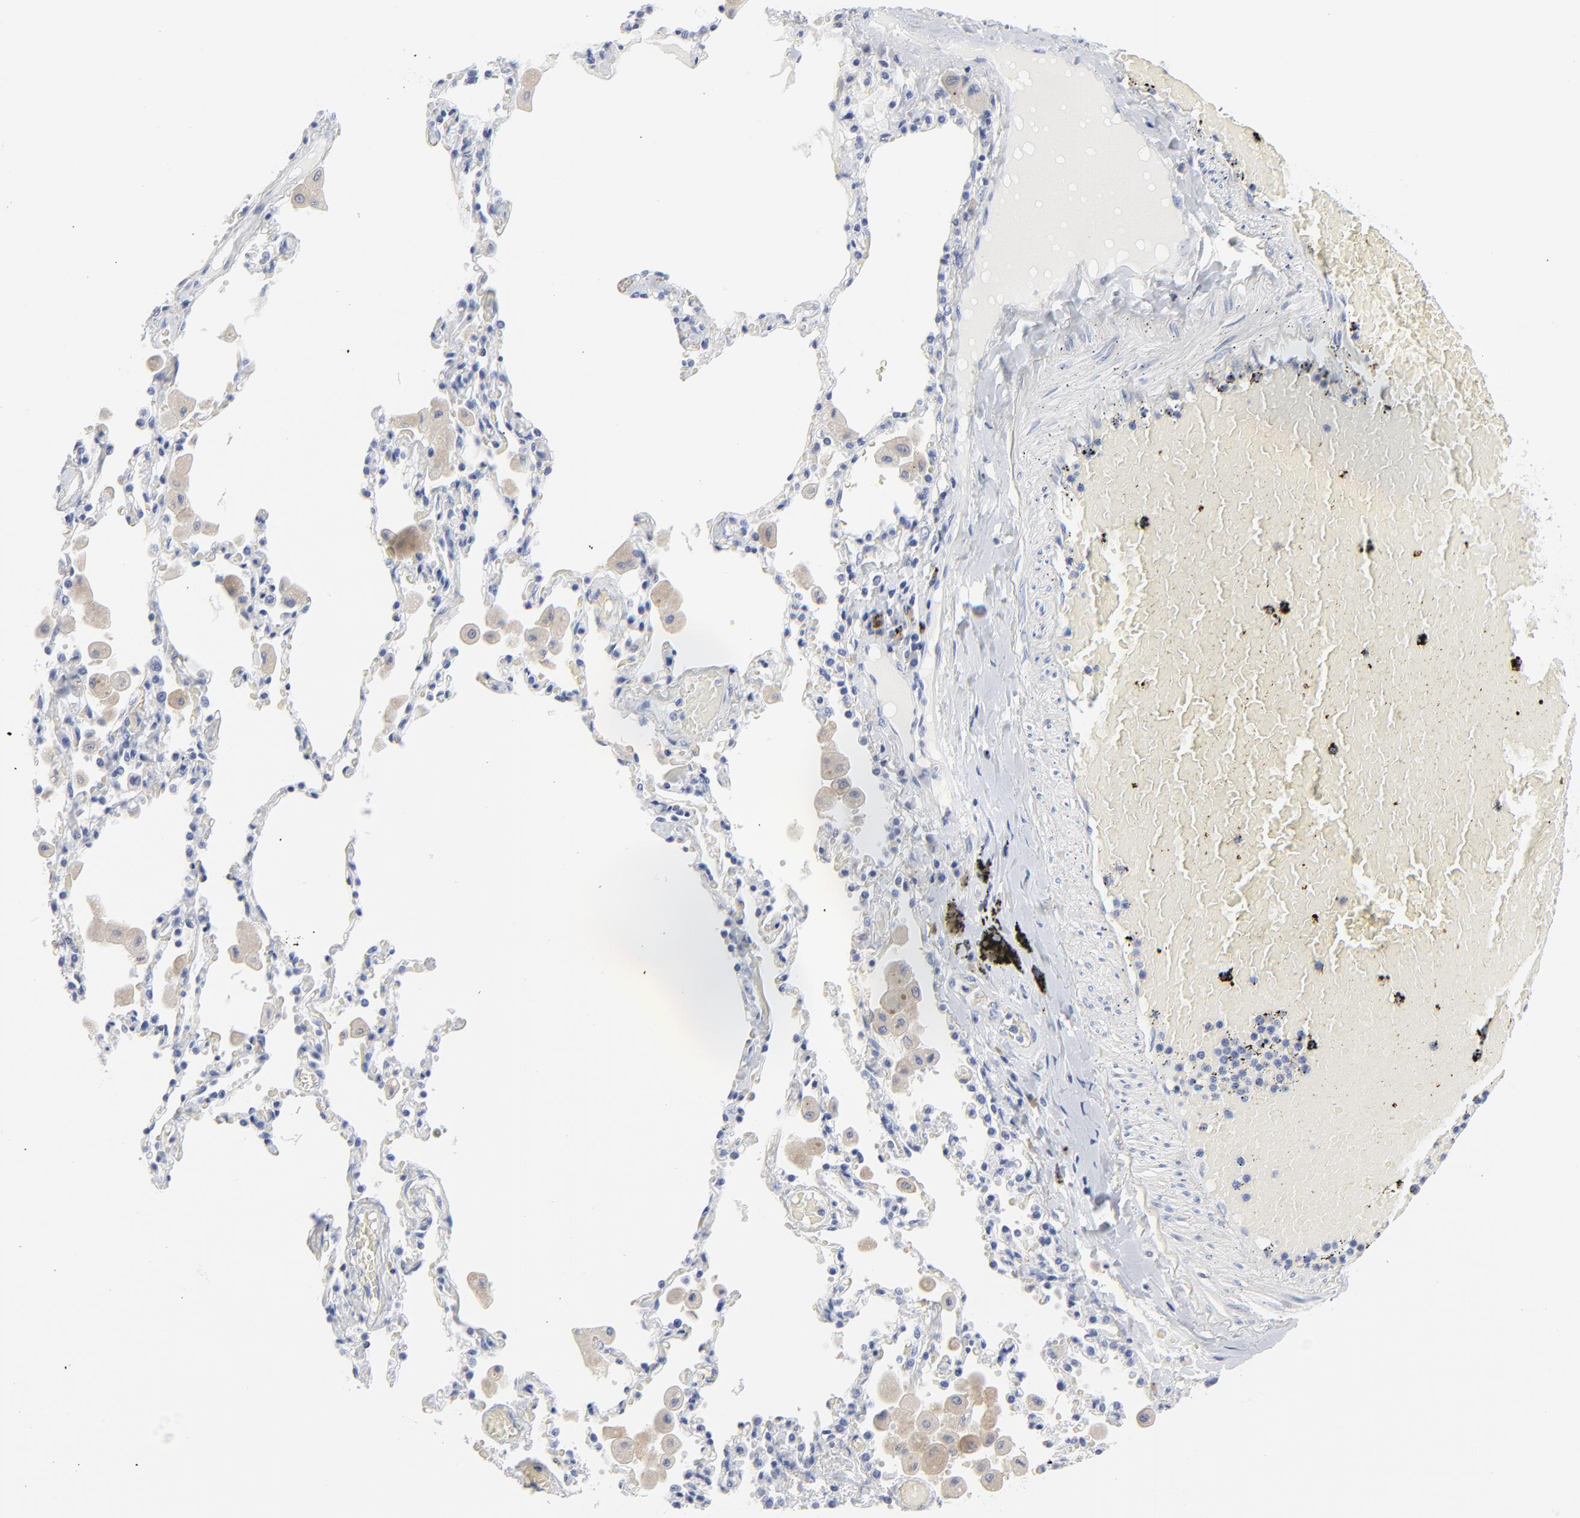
{"staining": {"intensity": "negative", "quantity": "none", "location": "none"}, "tissue": "bronchus", "cell_type": "Respiratory epithelial cells", "image_type": "normal", "snomed": [{"axis": "morphology", "description": "Normal tissue, NOS"}, {"axis": "morphology", "description": "Squamous cell carcinoma, NOS"}, {"axis": "topography", "description": "Bronchus"}, {"axis": "topography", "description": "Lung"}], "caption": "Protein analysis of benign bronchus demonstrates no significant positivity in respiratory epithelial cells. (DAB IHC visualized using brightfield microscopy, high magnification).", "gene": "STAT2", "patient": {"sex": "female", "age": 47}}